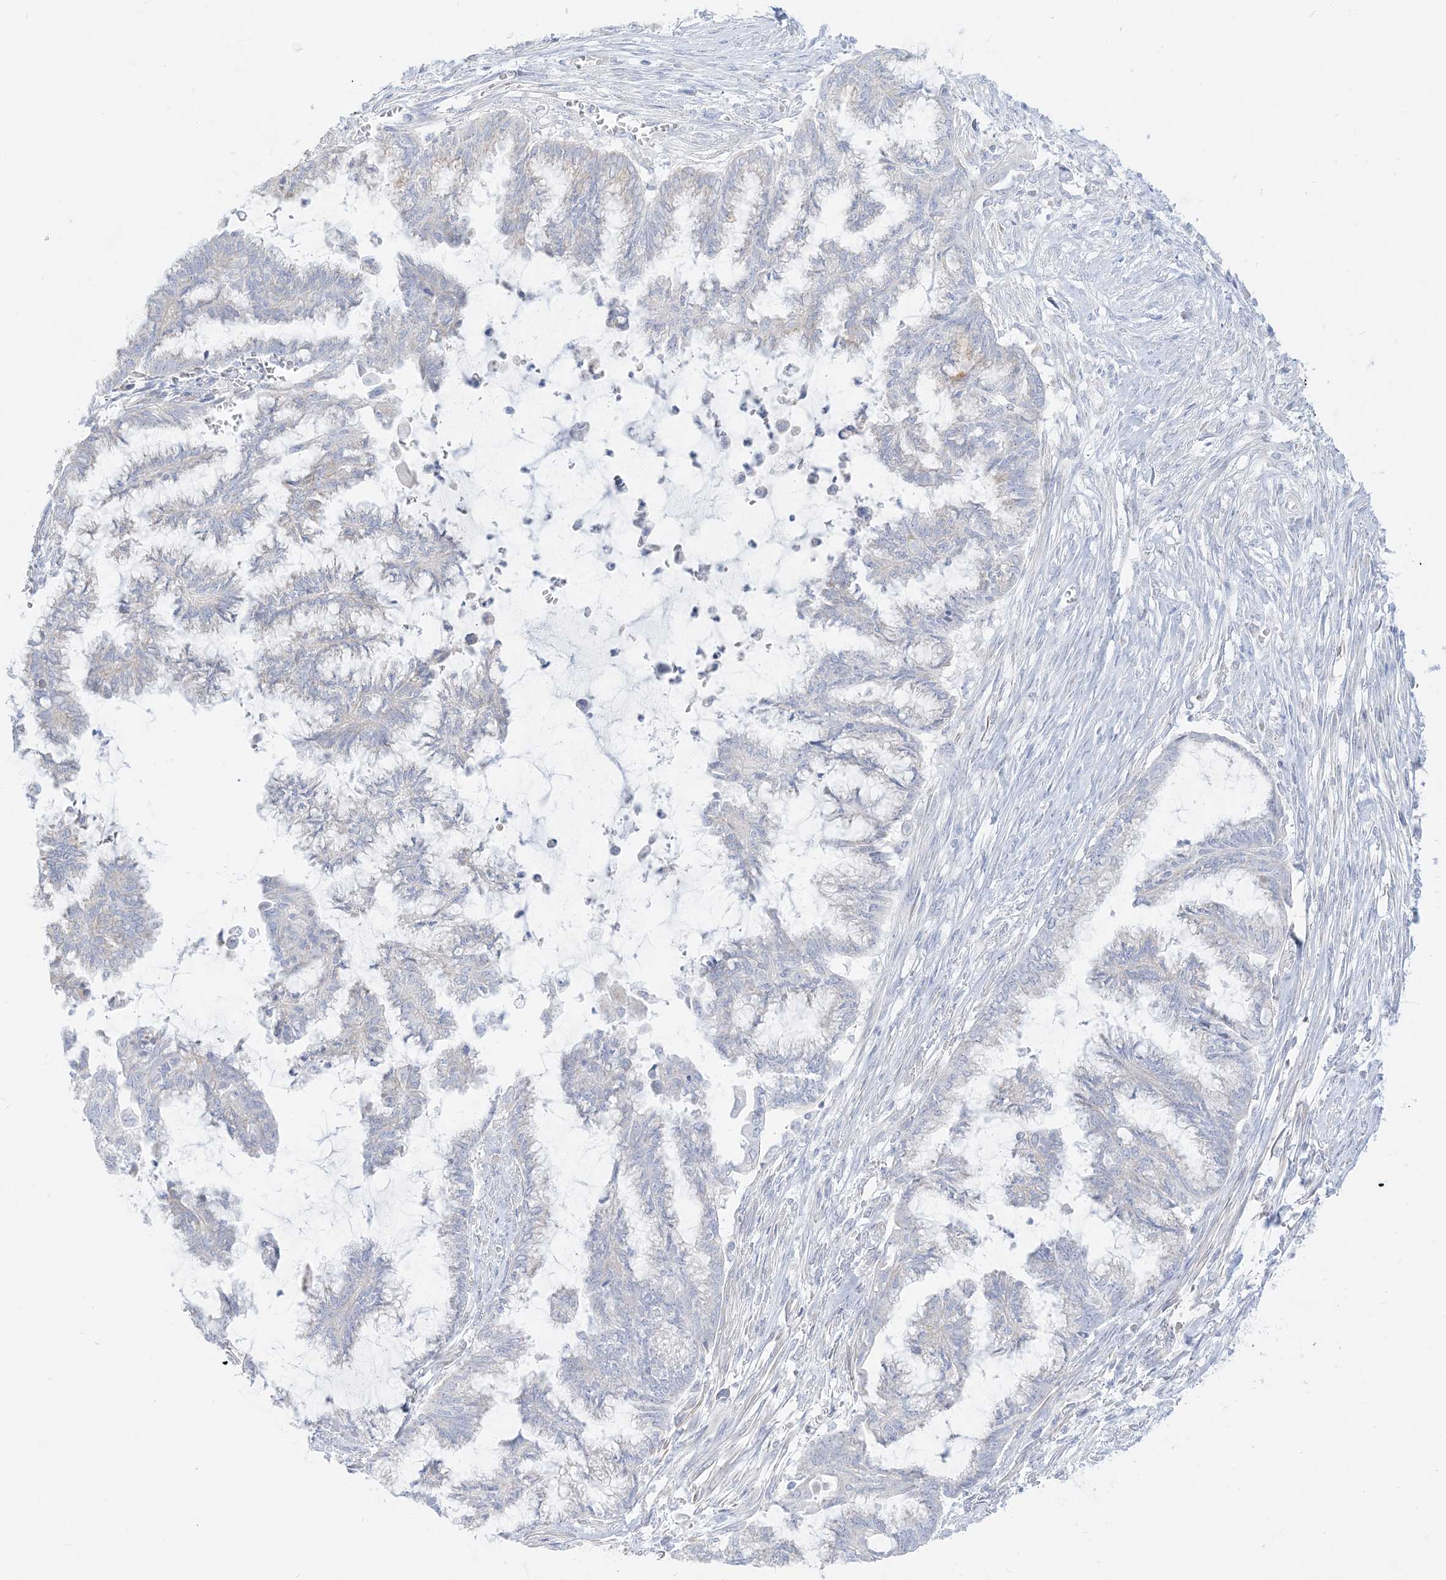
{"staining": {"intensity": "negative", "quantity": "none", "location": "none"}, "tissue": "endometrial cancer", "cell_type": "Tumor cells", "image_type": "cancer", "snomed": [{"axis": "morphology", "description": "Adenocarcinoma, NOS"}, {"axis": "topography", "description": "Endometrium"}], "caption": "There is no significant staining in tumor cells of endometrial cancer. (Brightfield microscopy of DAB (3,3'-diaminobenzidine) immunohistochemistry (IHC) at high magnification).", "gene": "SLC26A3", "patient": {"sex": "female", "age": 86}}